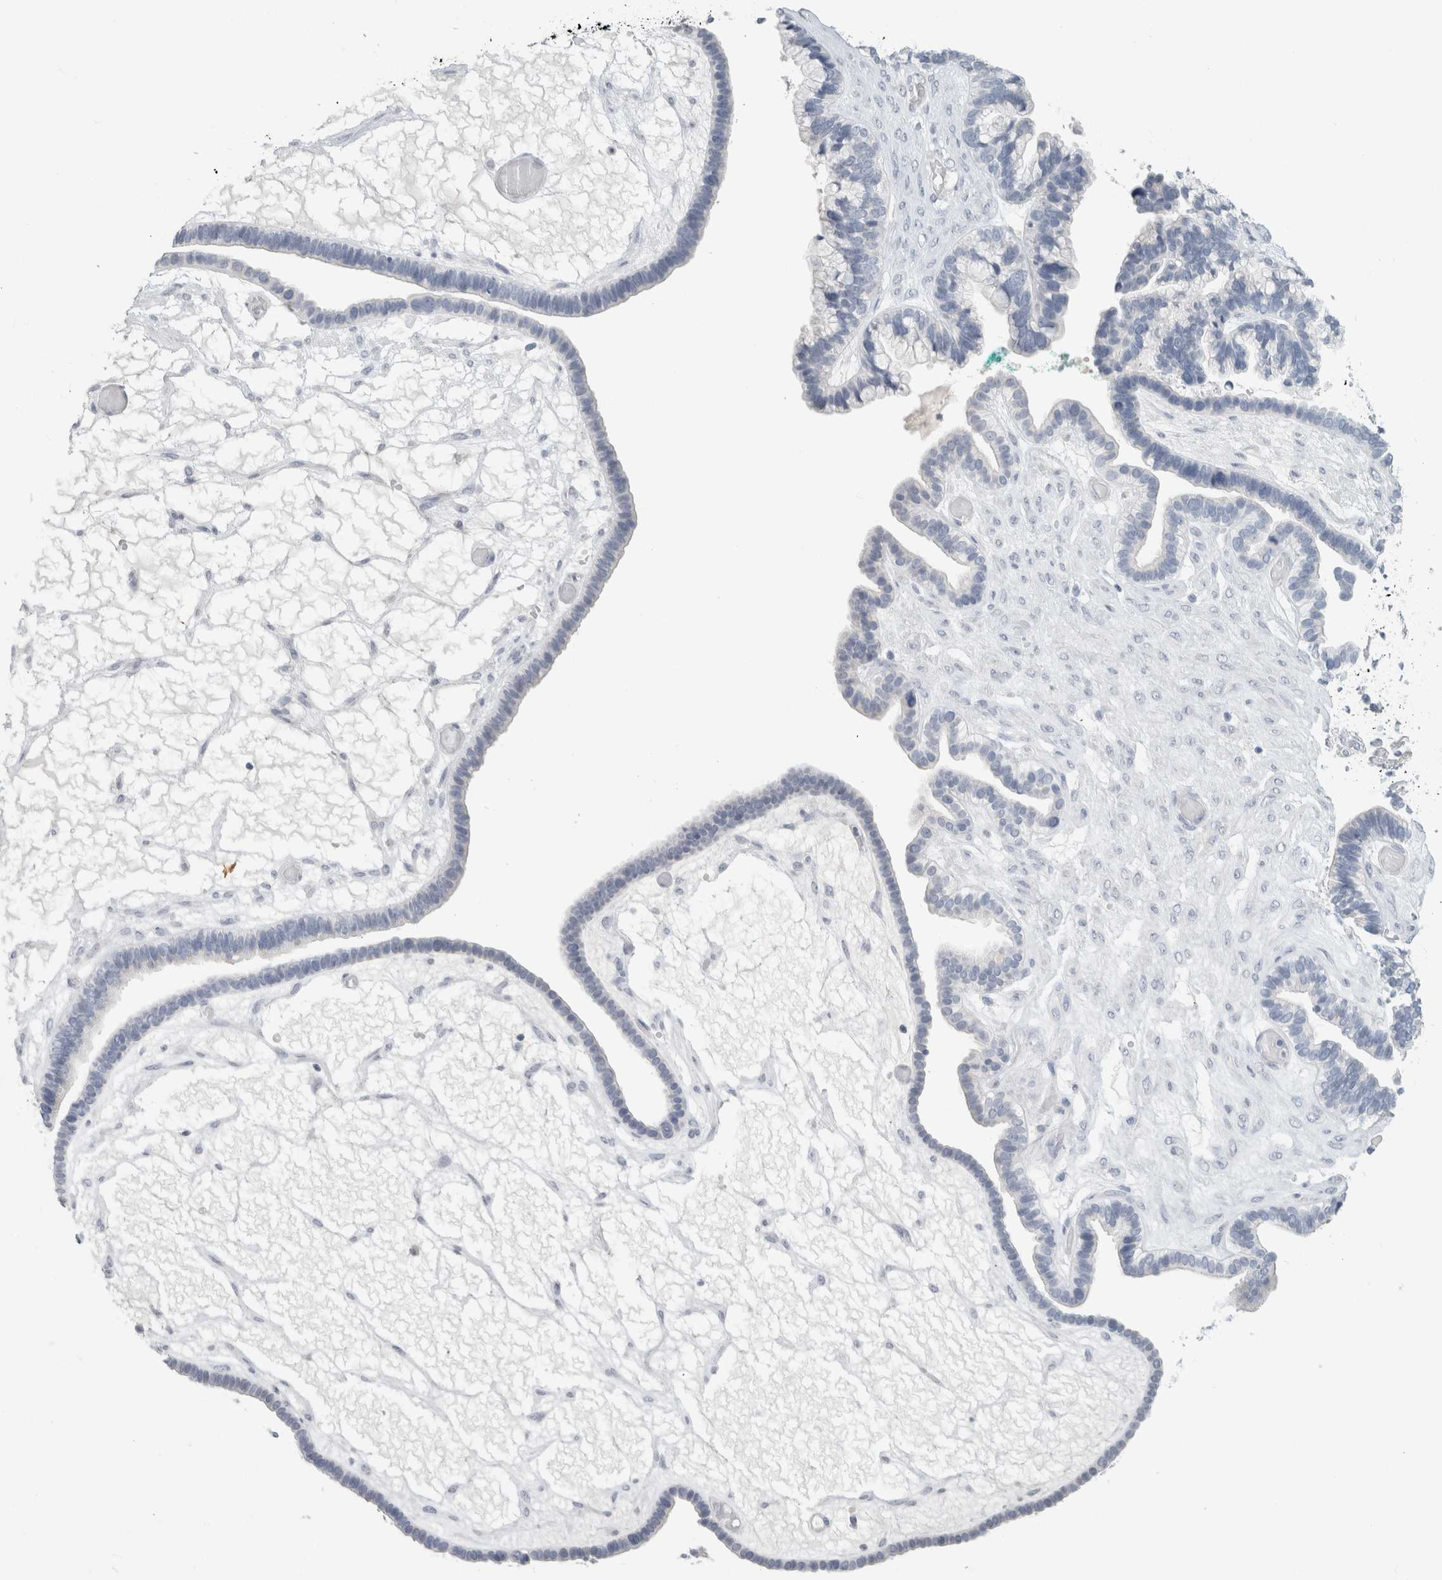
{"staining": {"intensity": "negative", "quantity": "none", "location": "none"}, "tissue": "ovarian cancer", "cell_type": "Tumor cells", "image_type": "cancer", "snomed": [{"axis": "morphology", "description": "Cystadenocarcinoma, serous, NOS"}, {"axis": "topography", "description": "Ovary"}], "caption": "High magnification brightfield microscopy of ovarian cancer stained with DAB (brown) and counterstained with hematoxylin (blue): tumor cells show no significant positivity. Nuclei are stained in blue.", "gene": "SLC6A1", "patient": {"sex": "female", "age": 56}}